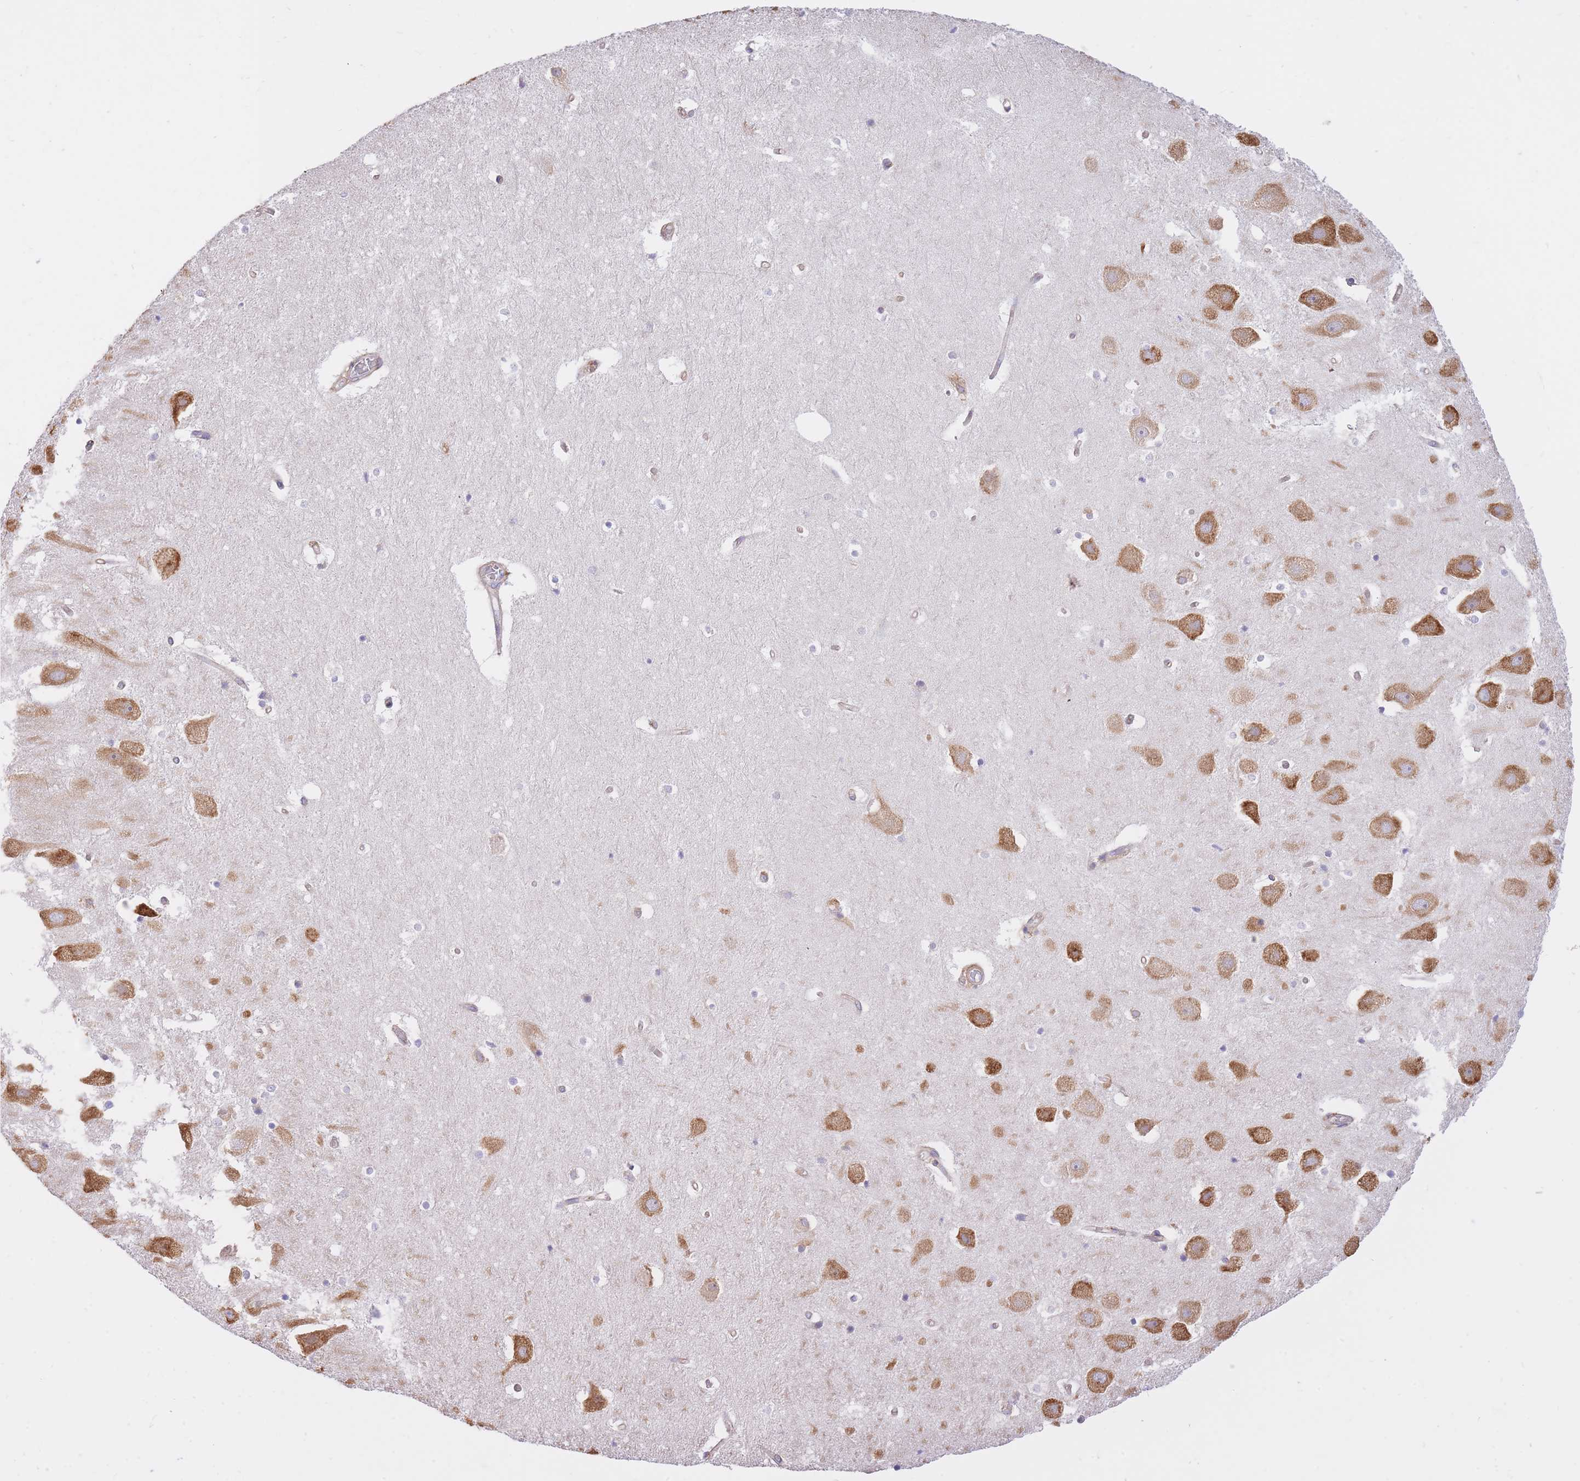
{"staining": {"intensity": "weak", "quantity": "<25%", "location": "cytoplasmic/membranous"}, "tissue": "hippocampus", "cell_type": "Glial cells", "image_type": "normal", "snomed": [{"axis": "morphology", "description": "Normal tissue, NOS"}, {"axis": "topography", "description": "Hippocampus"}], "caption": "Immunohistochemistry histopathology image of benign hippocampus: human hippocampus stained with DAB displays no significant protein staining in glial cells.", "gene": "GBP7", "patient": {"sex": "female", "age": 52}}